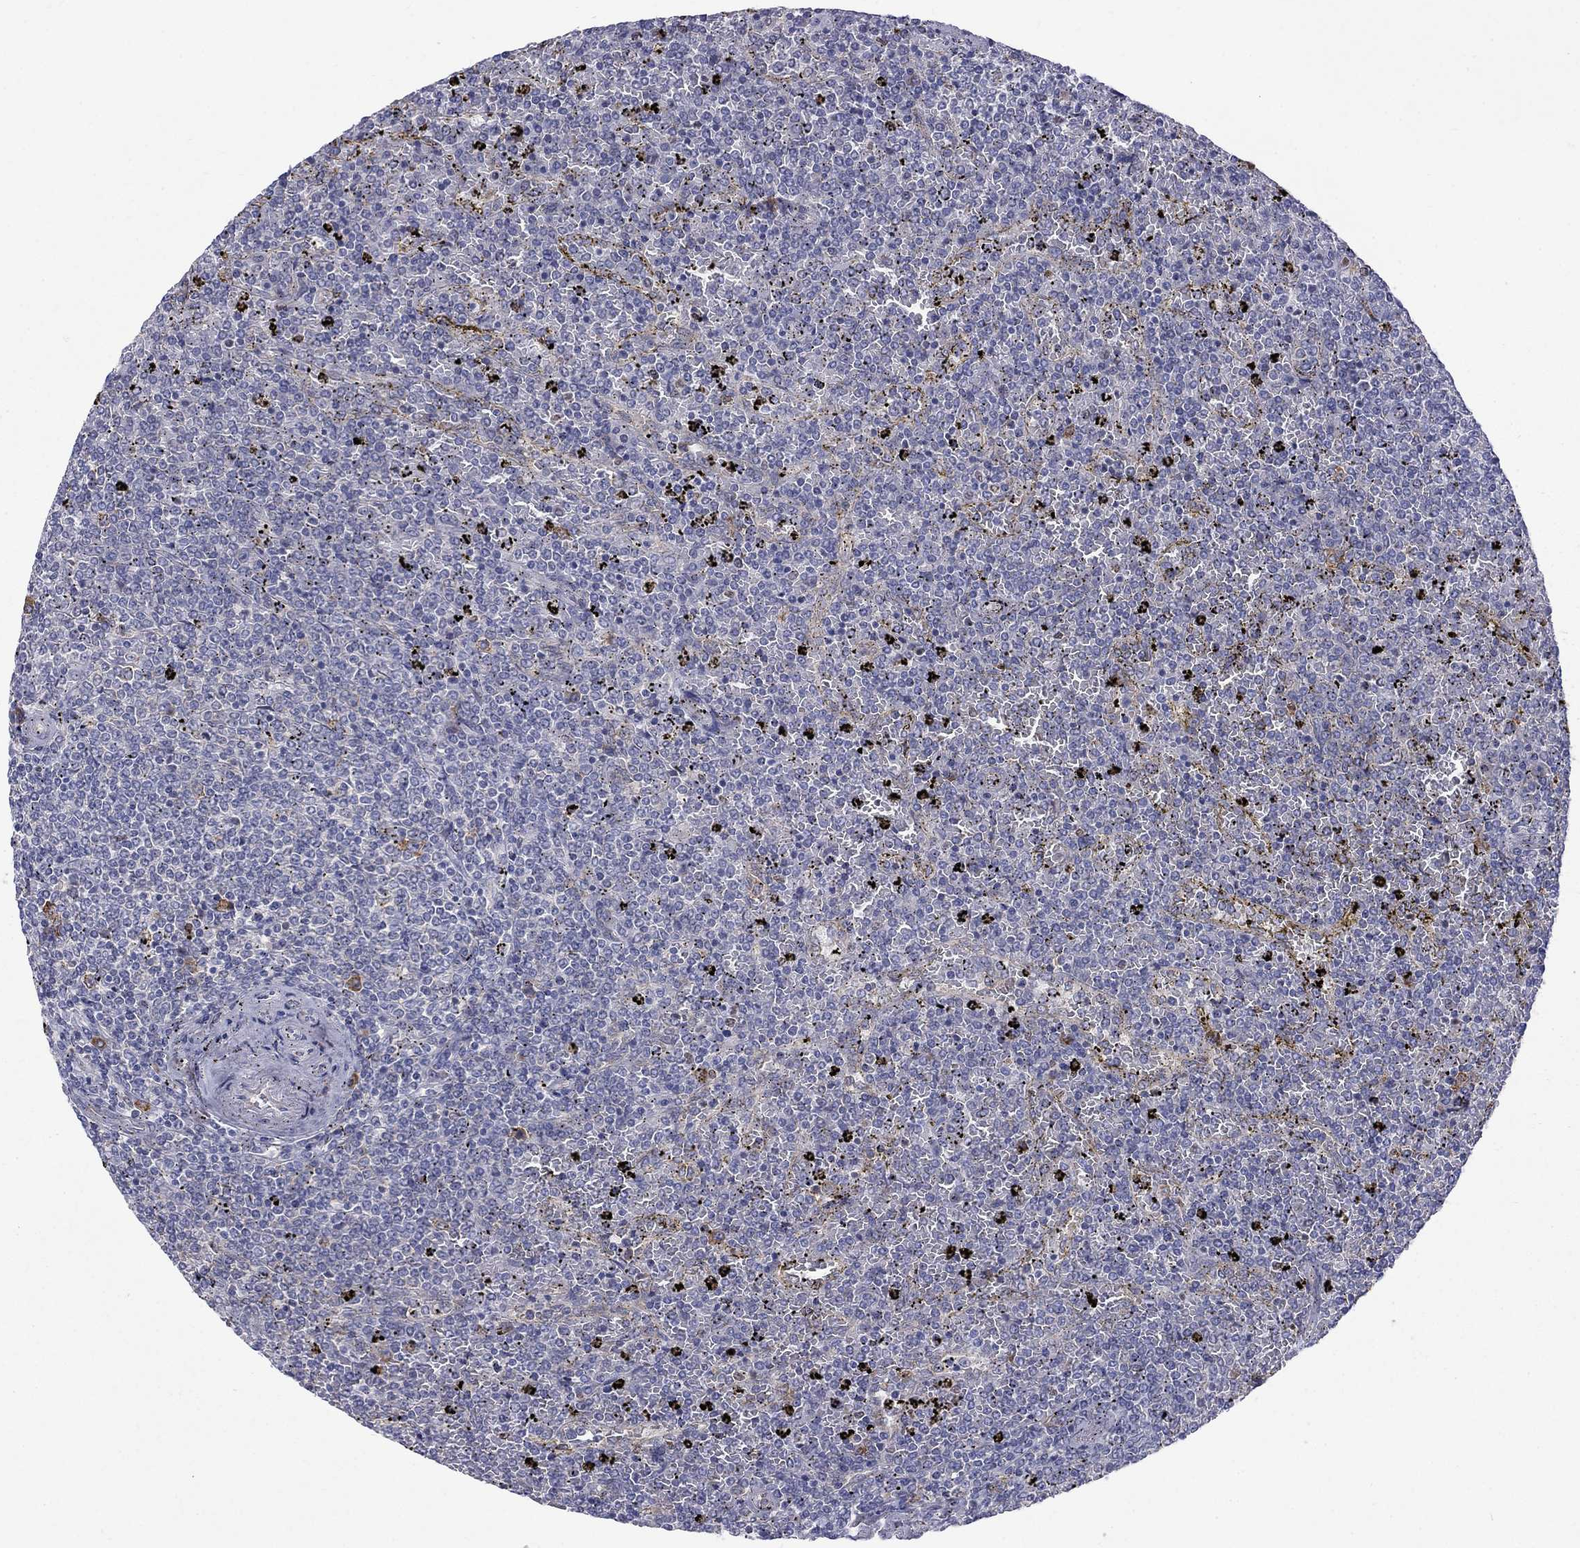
{"staining": {"intensity": "negative", "quantity": "none", "location": "none"}, "tissue": "lymphoma", "cell_type": "Tumor cells", "image_type": "cancer", "snomed": [{"axis": "morphology", "description": "Malignant lymphoma, non-Hodgkin's type, Low grade"}, {"axis": "topography", "description": "Spleen"}], "caption": "High power microscopy image of an IHC histopathology image of lymphoma, revealing no significant expression in tumor cells. The staining was performed using DAB to visualize the protein expression in brown, while the nuclei were stained in blue with hematoxylin (Magnification: 20x).", "gene": "PABPC4", "patient": {"sex": "female", "age": 77}}